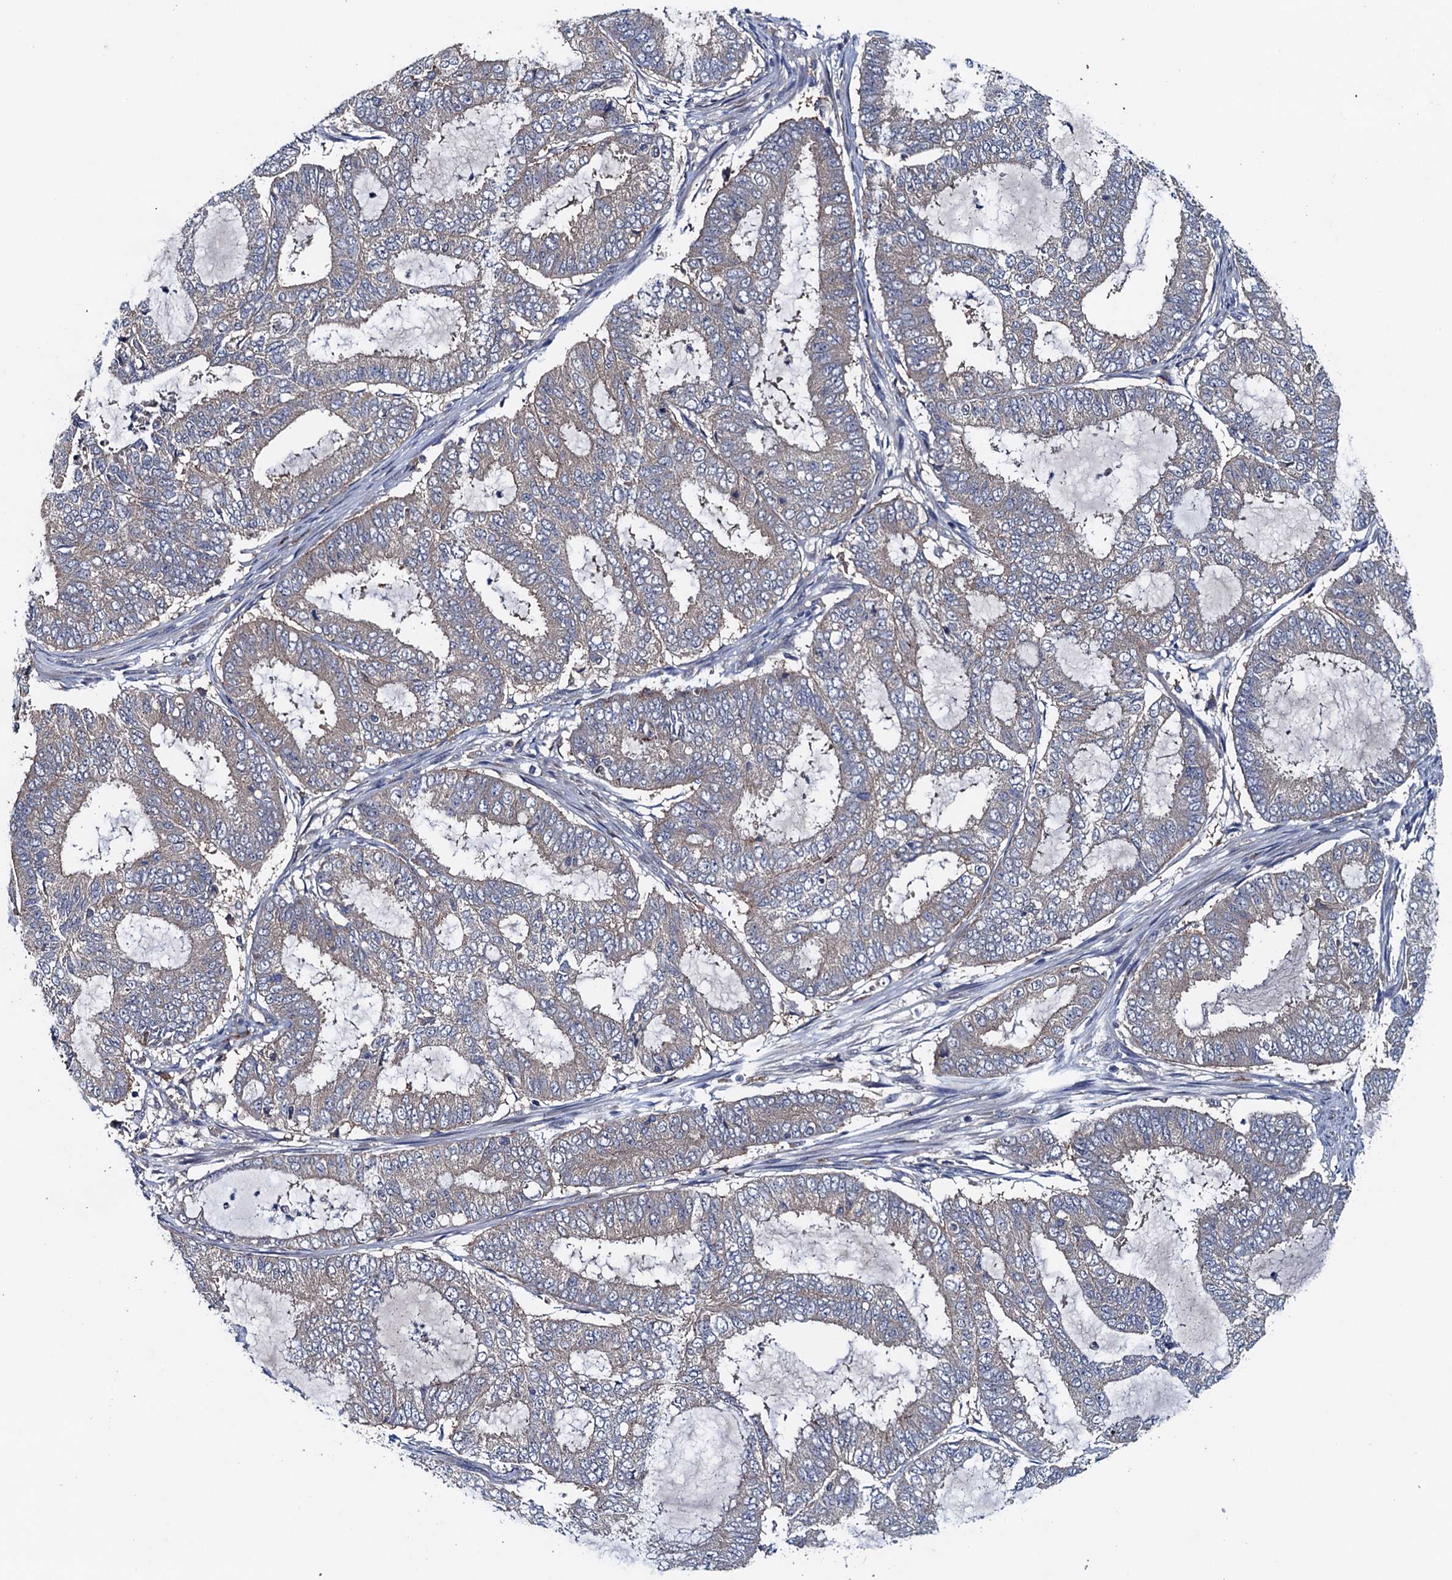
{"staining": {"intensity": "weak", "quantity": "25%-75%", "location": "cytoplasmic/membranous"}, "tissue": "endometrial cancer", "cell_type": "Tumor cells", "image_type": "cancer", "snomed": [{"axis": "morphology", "description": "Adenocarcinoma, NOS"}, {"axis": "topography", "description": "Endometrium"}], "caption": "This micrograph exhibits immunohistochemistry staining of human endometrial cancer, with low weak cytoplasmic/membranous expression in about 25%-75% of tumor cells.", "gene": "BLTP3B", "patient": {"sex": "female", "age": 51}}